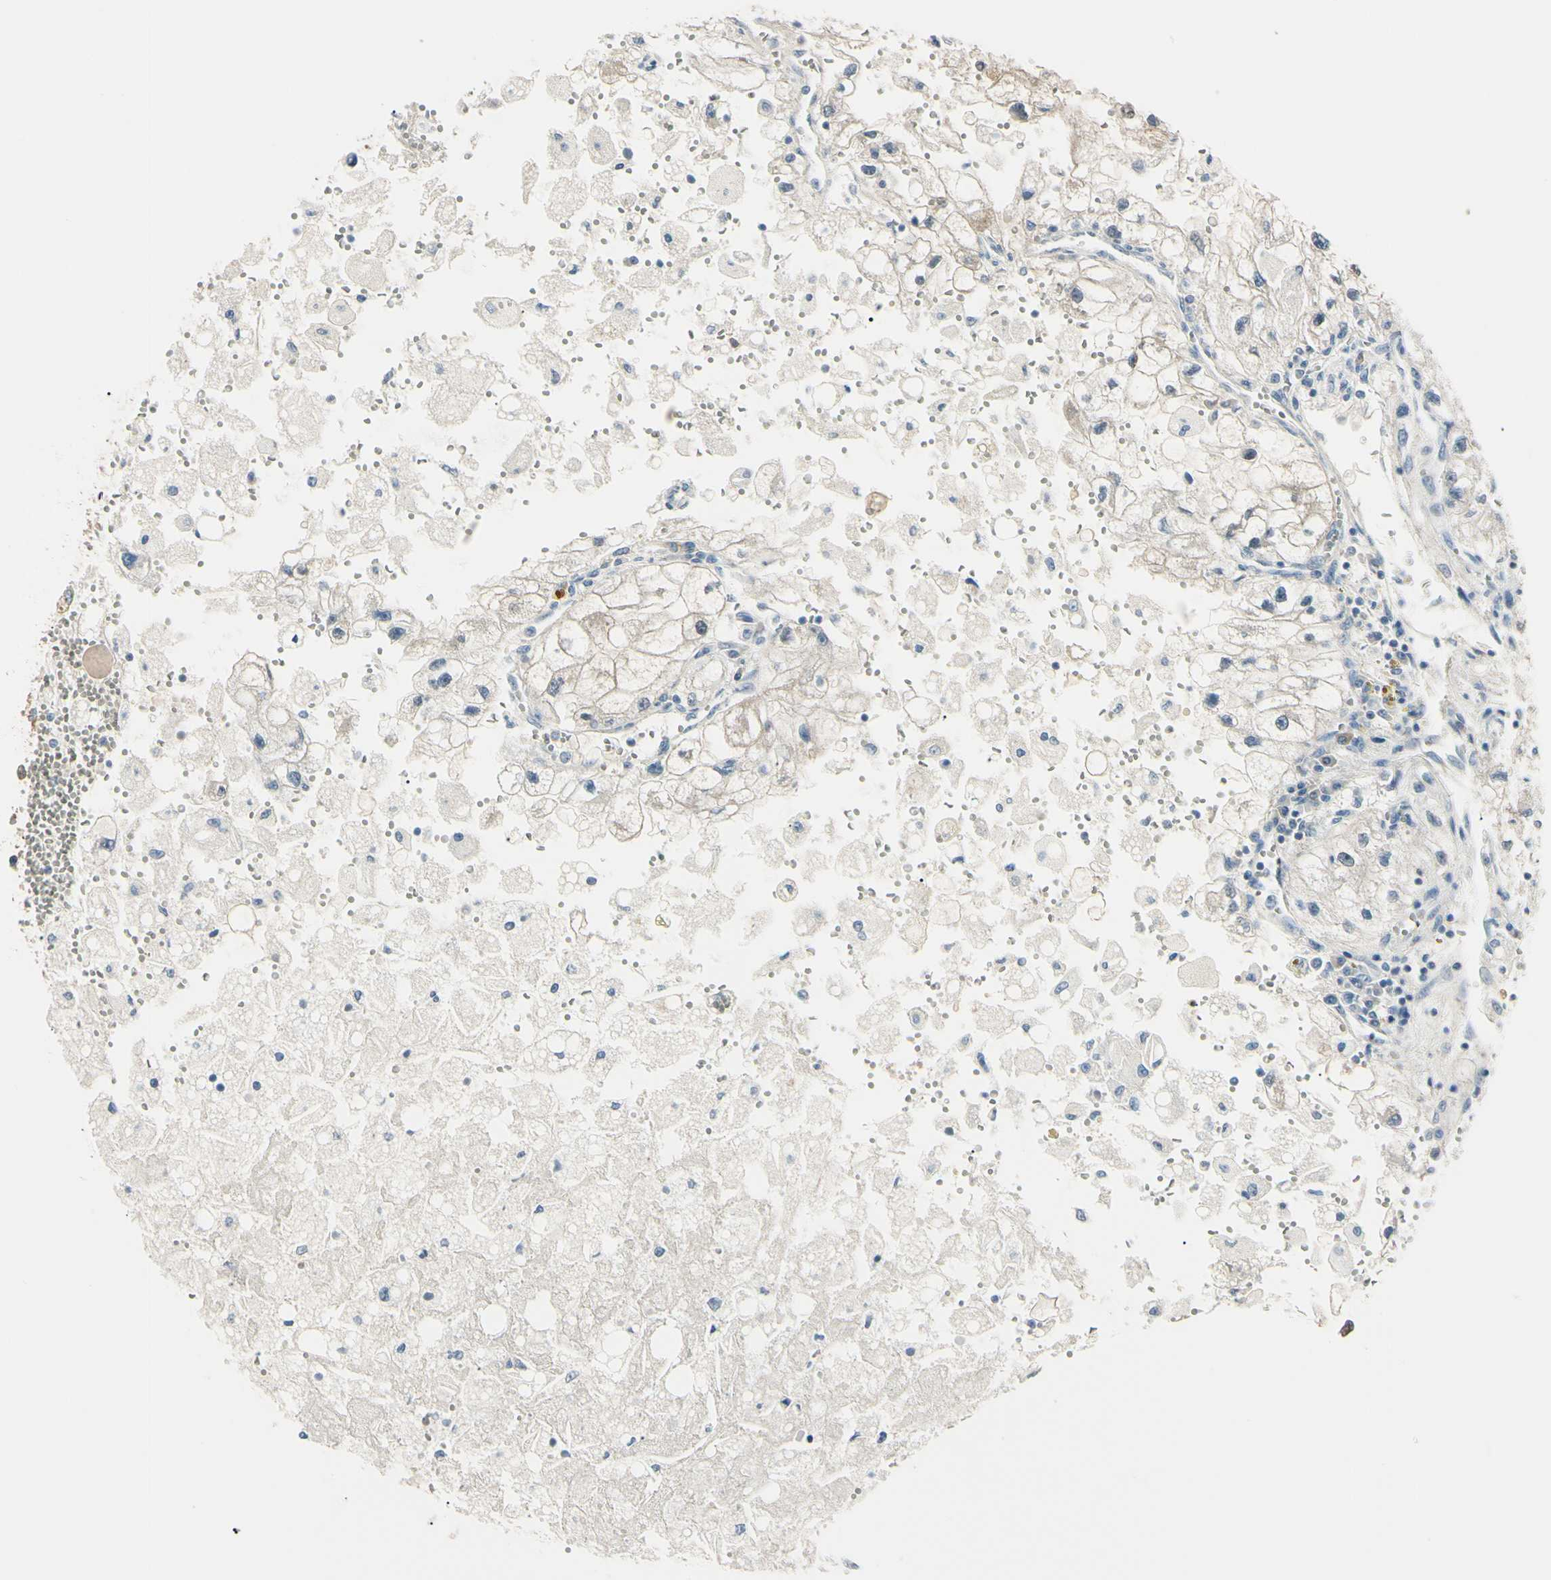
{"staining": {"intensity": "negative", "quantity": "none", "location": "none"}, "tissue": "renal cancer", "cell_type": "Tumor cells", "image_type": "cancer", "snomed": [{"axis": "morphology", "description": "Adenocarcinoma, NOS"}, {"axis": "topography", "description": "Kidney"}], "caption": "IHC of human adenocarcinoma (renal) demonstrates no positivity in tumor cells.", "gene": "AKR1C3", "patient": {"sex": "female", "age": 70}}